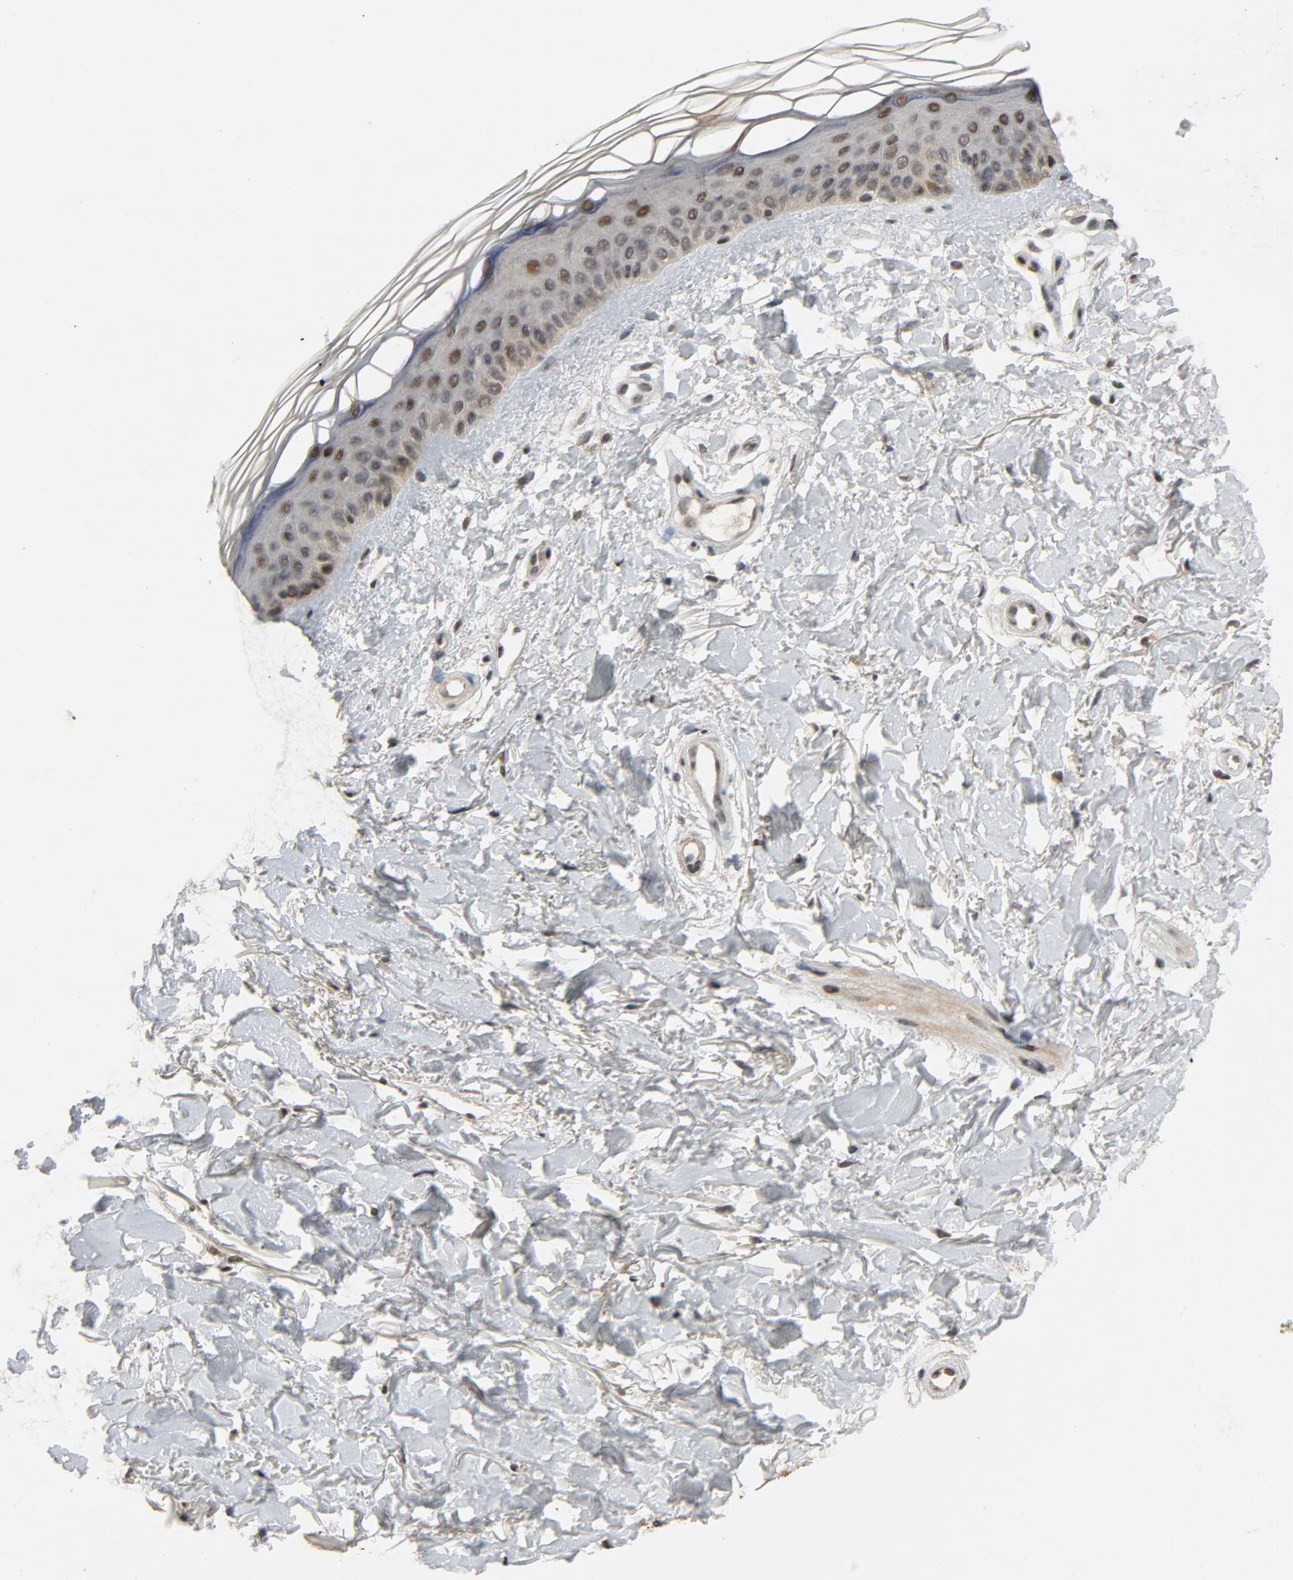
{"staining": {"intensity": "moderate", "quantity": "25%-75%", "location": "cytoplasmic/membranous"}, "tissue": "skin", "cell_type": "Fibroblasts", "image_type": "normal", "snomed": [{"axis": "morphology", "description": "Normal tissue, NOS"}, {"axis": "topography", "description": "Skin"}], "caption": "Immunohistochemistry (IHC) image of normal skin: skin stained using immunohistochemistry demonstrates medium levels of moderate protein expression localized specifically in the cytoplasmic/membranous of fibroblasts, appearing as a cytoplasmic/membranous brown color.", "gene": "SMARCD1", "patient": {"sex": "female", "age": 19}}